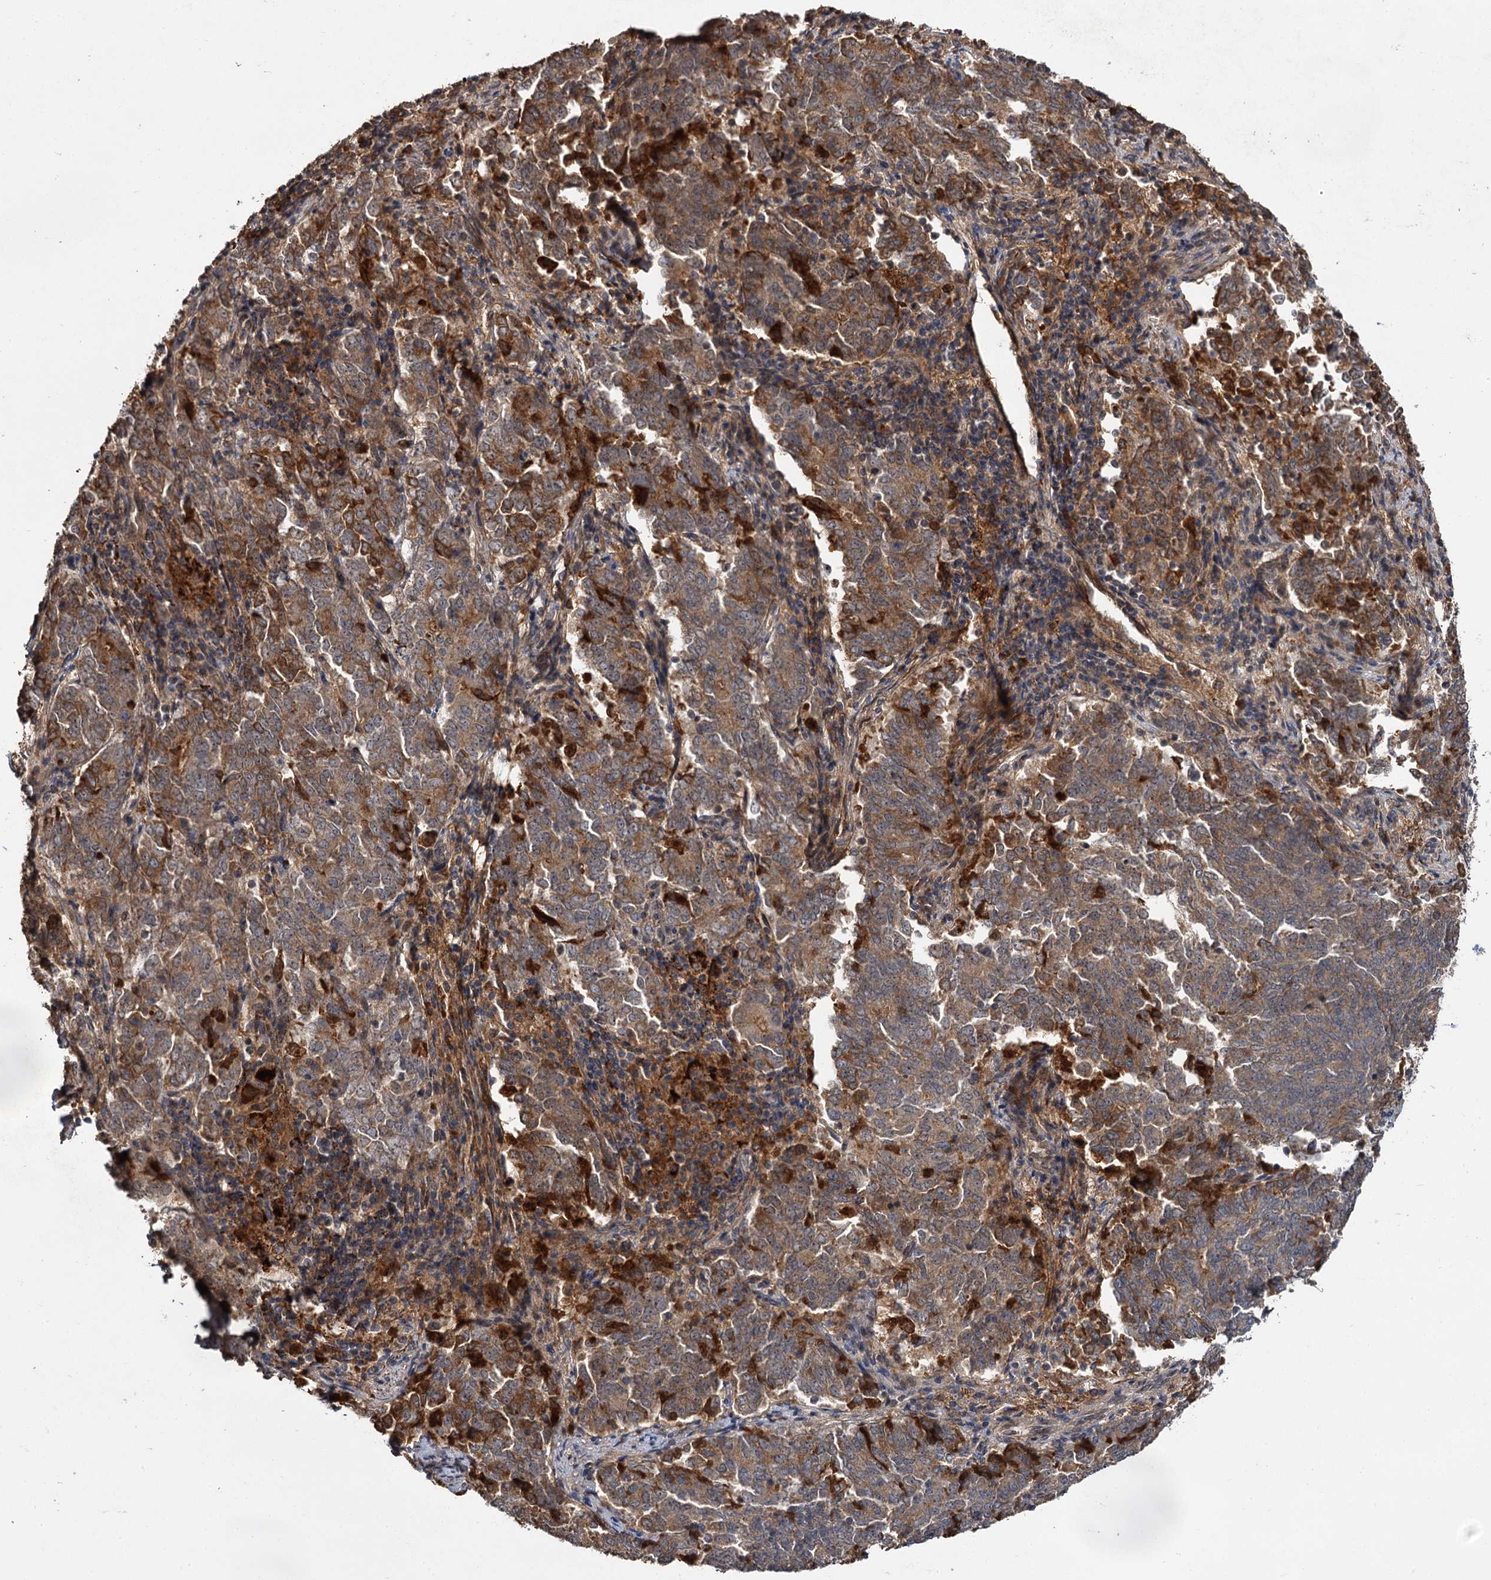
{"staining": {"intensity": "moderate", "quantity": "25%-75%", "location": "cytoplasmic/membranous"}, "tissue": "endometrial cancer", "cell_type": "Tumor cells", "image_type": "cancer", "snomed": [{"axis": "morphology", "description": "Adenocarcinoma, NOS"}, {"axis": "topography", "description": "Endometrium"}], "caption": "Immunohistochemical staining of human endometrial cancer (adenocarcinoma) shows medium levels of moderate cytoplasmic/membranous staining in approximately 25%-75% of tumor cells.", "gene": "MBD6", "patient": {"sex": "female", "age": 80}}